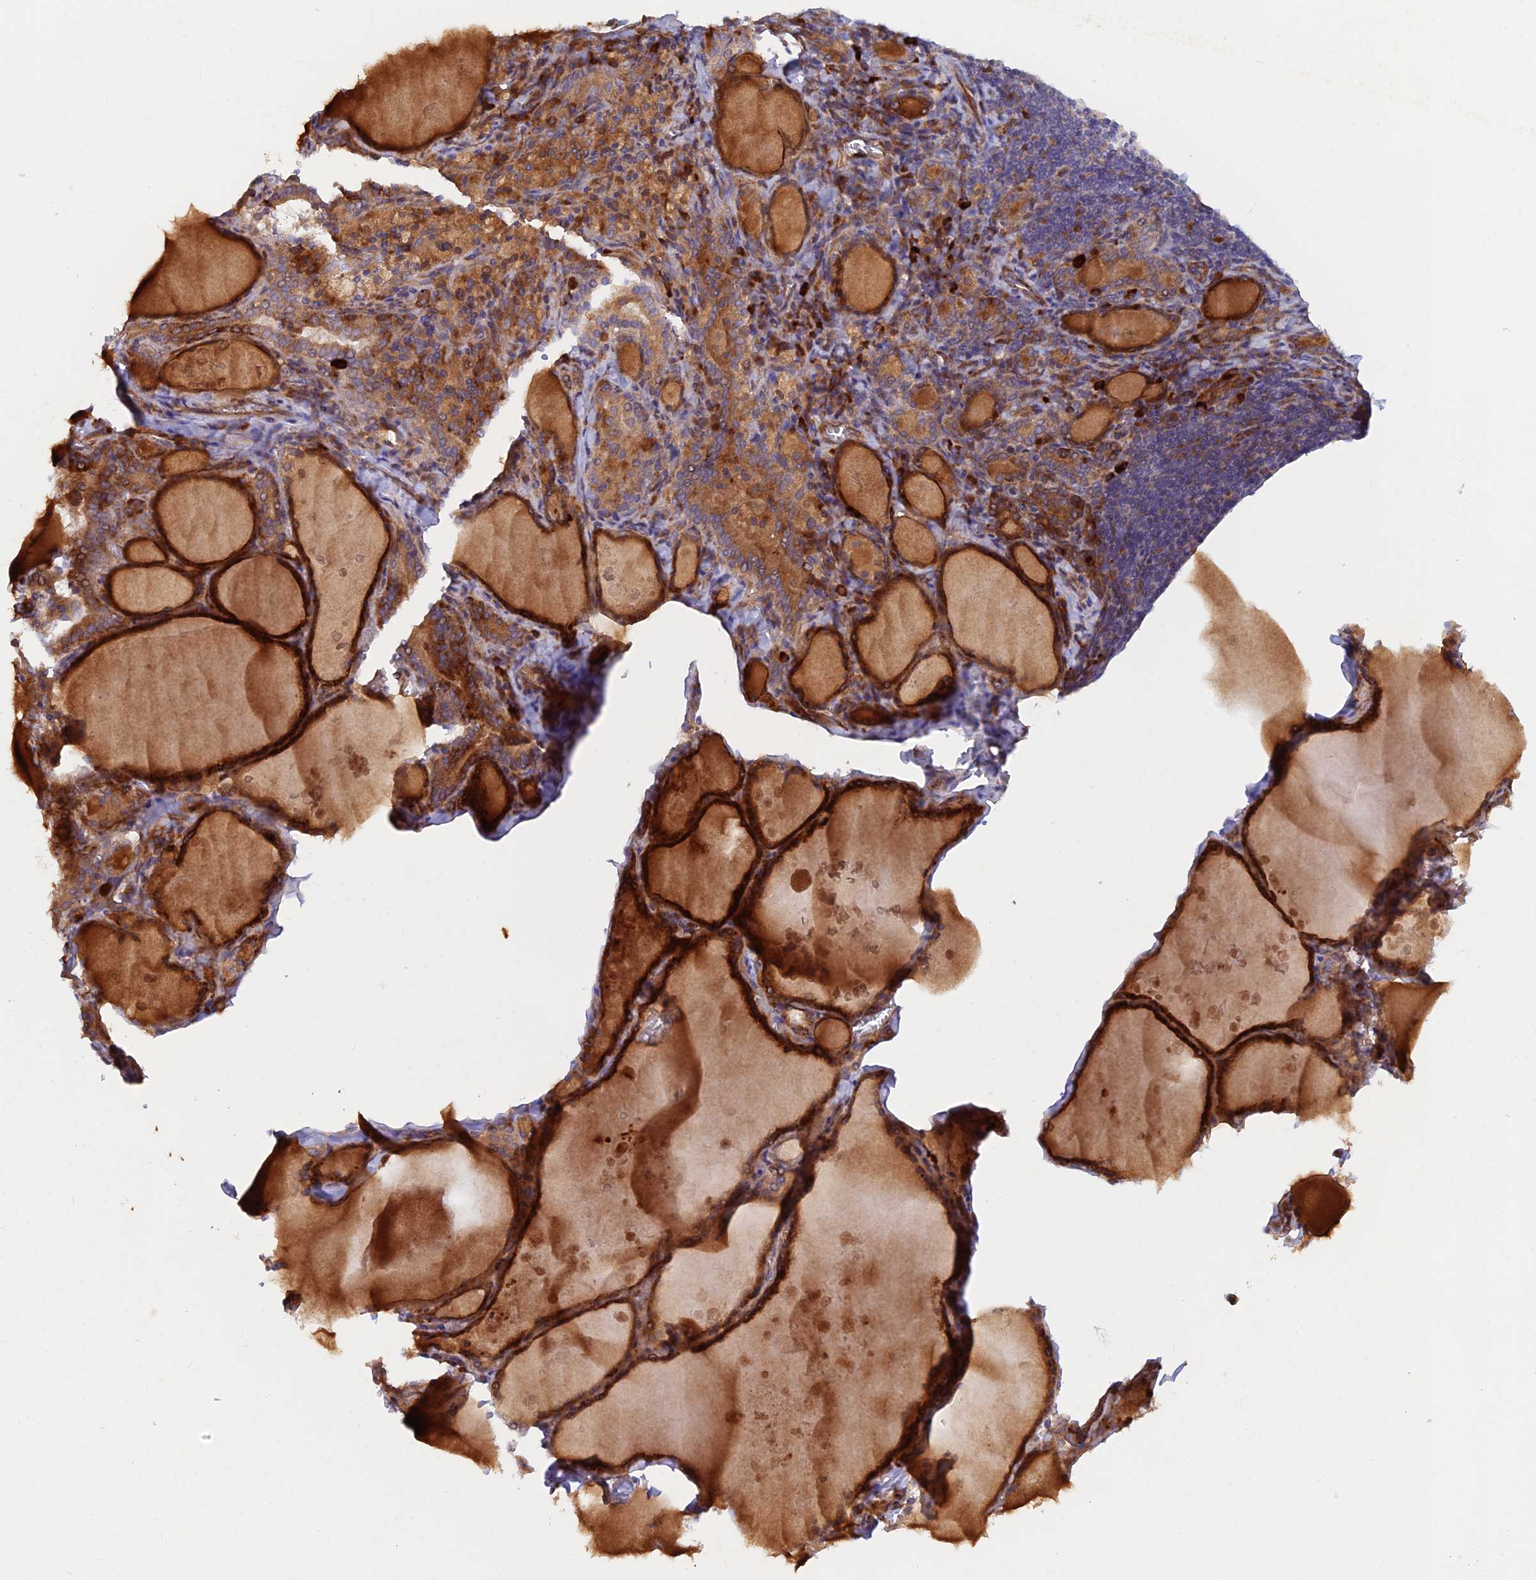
{"staining": {"intensity": "strong", "quantity": ">75%", "location": "cytoplasmic/membranous"}, "tissue": "thyroid gland", "cell_type": "Glandular cells", "image_type": "normal", "snomed": [{"axis": "morphology", "description": "Normal tissue, NOS"}, {"axis": "topography", "description": "Thyroid gland"}], "caption": "Immunohistochemistry (IHC) photomicrograph of benign thyroid gland: thyroid gland stained using immunohistochemistry (IHC) reveals high levels of strong protein expression localized specifically in the cytoplasmic/membranous of glandular cells, appearing as a cytoplasmic/membranous brown color.", "gene": "GMCL1", "patient": {"sex": "male", "age": 56}}